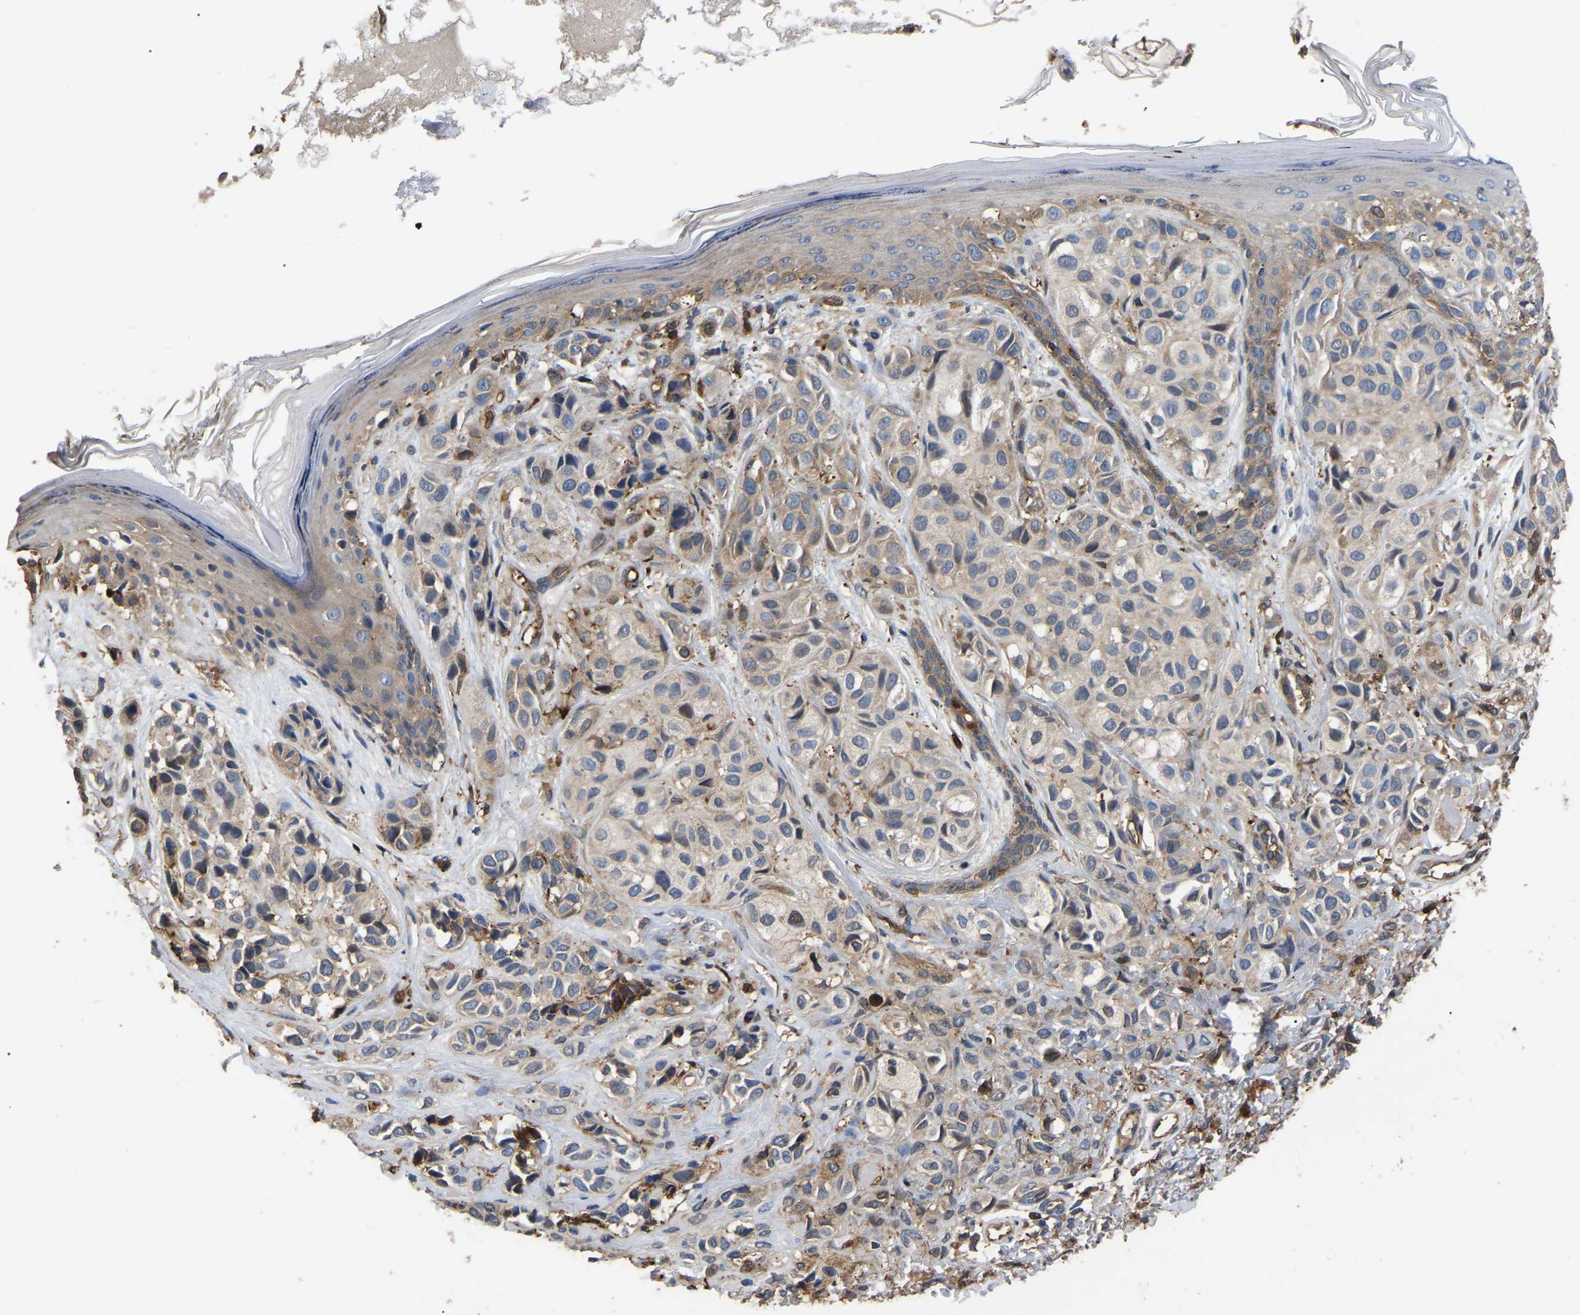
{"staining": {"intensity": "weak", "quantity": "25%-75%", "location": "cytoplasmic/membranous"}, "tissue": "melanoma", "cell_type": "Tumor cells", "image_type": "cancer", "snomed": [{"axis": "morphology", "description": "Malignant melanoma, NOS"}, {"axis": "topography", "description": "Skin"}], "caption": "IHC staining of malignant melanoma, which exhibits low levels of weak cytoplasmic/membranous positivity in about 25%-75% of tumor cells indicating weak cytoplasmic/membranous protein positivity. The staining was performed using DAB (brown) for protein detection and nuclei were counterstained in hematoxylin (blue).", "gene": "CIT", "patient": {"sex": "female", "age": 58}}